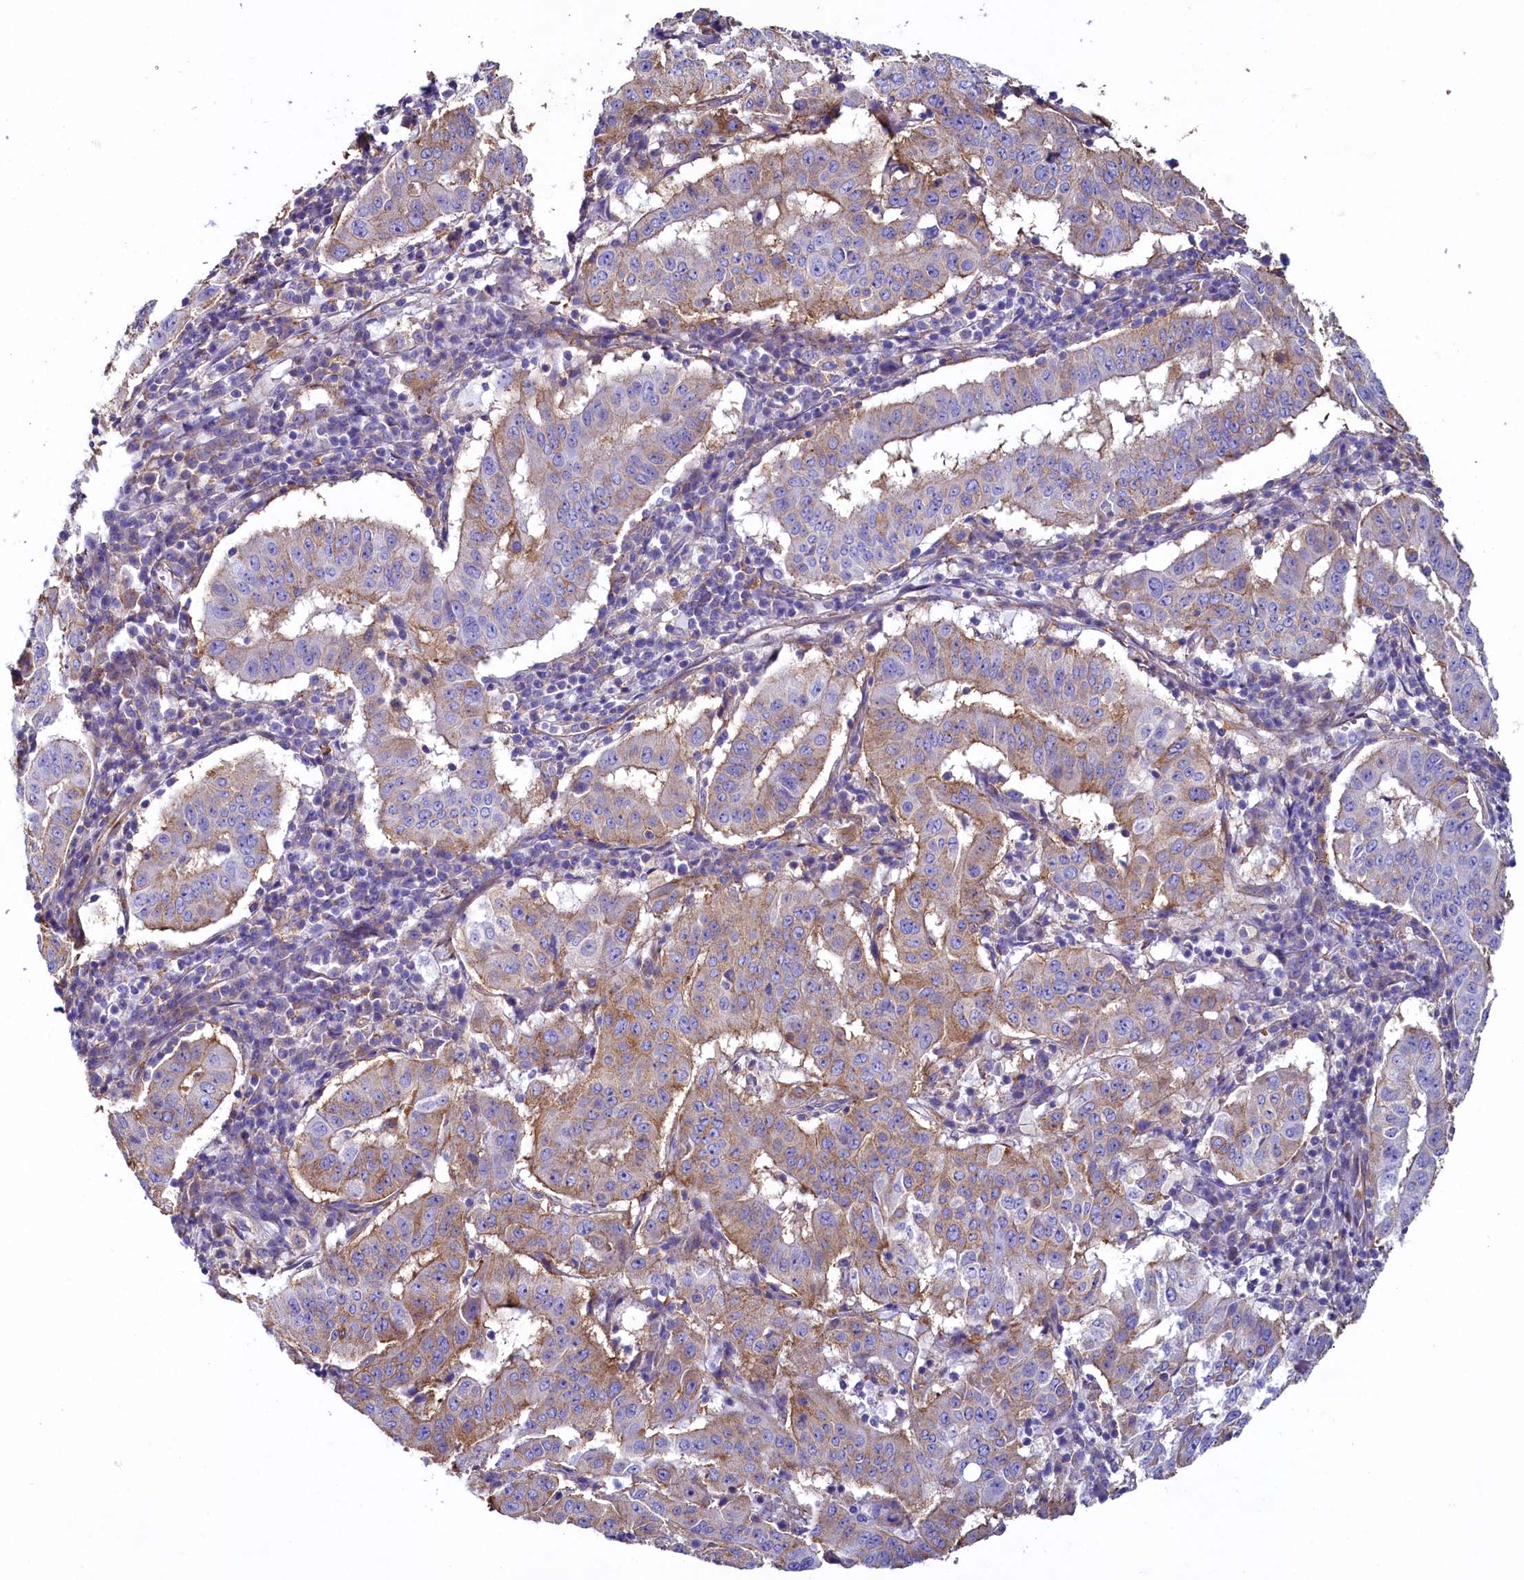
{"staining": {"intensity": "weak", "quantity": "25%-75%", "location": "cytoplasmic/membranous"}, "tissue": "pancreatic cancer", "cell_type": "Tumor cells", "image_type": "cancer", "snomed": [{"axis": "morphology", "description": "Adenocarcinoma, NOS"}, {"axis": "topography", "description": "Pancreas"}], "caption": "Human pancreatic cancer stained for a protein (brown) demonstrates weak cytoplasmic/membranous positive expression in about 25%-75% of tumor cells.", "gene": "GPR21", "patient": {"sex": "male", "age": 63}}